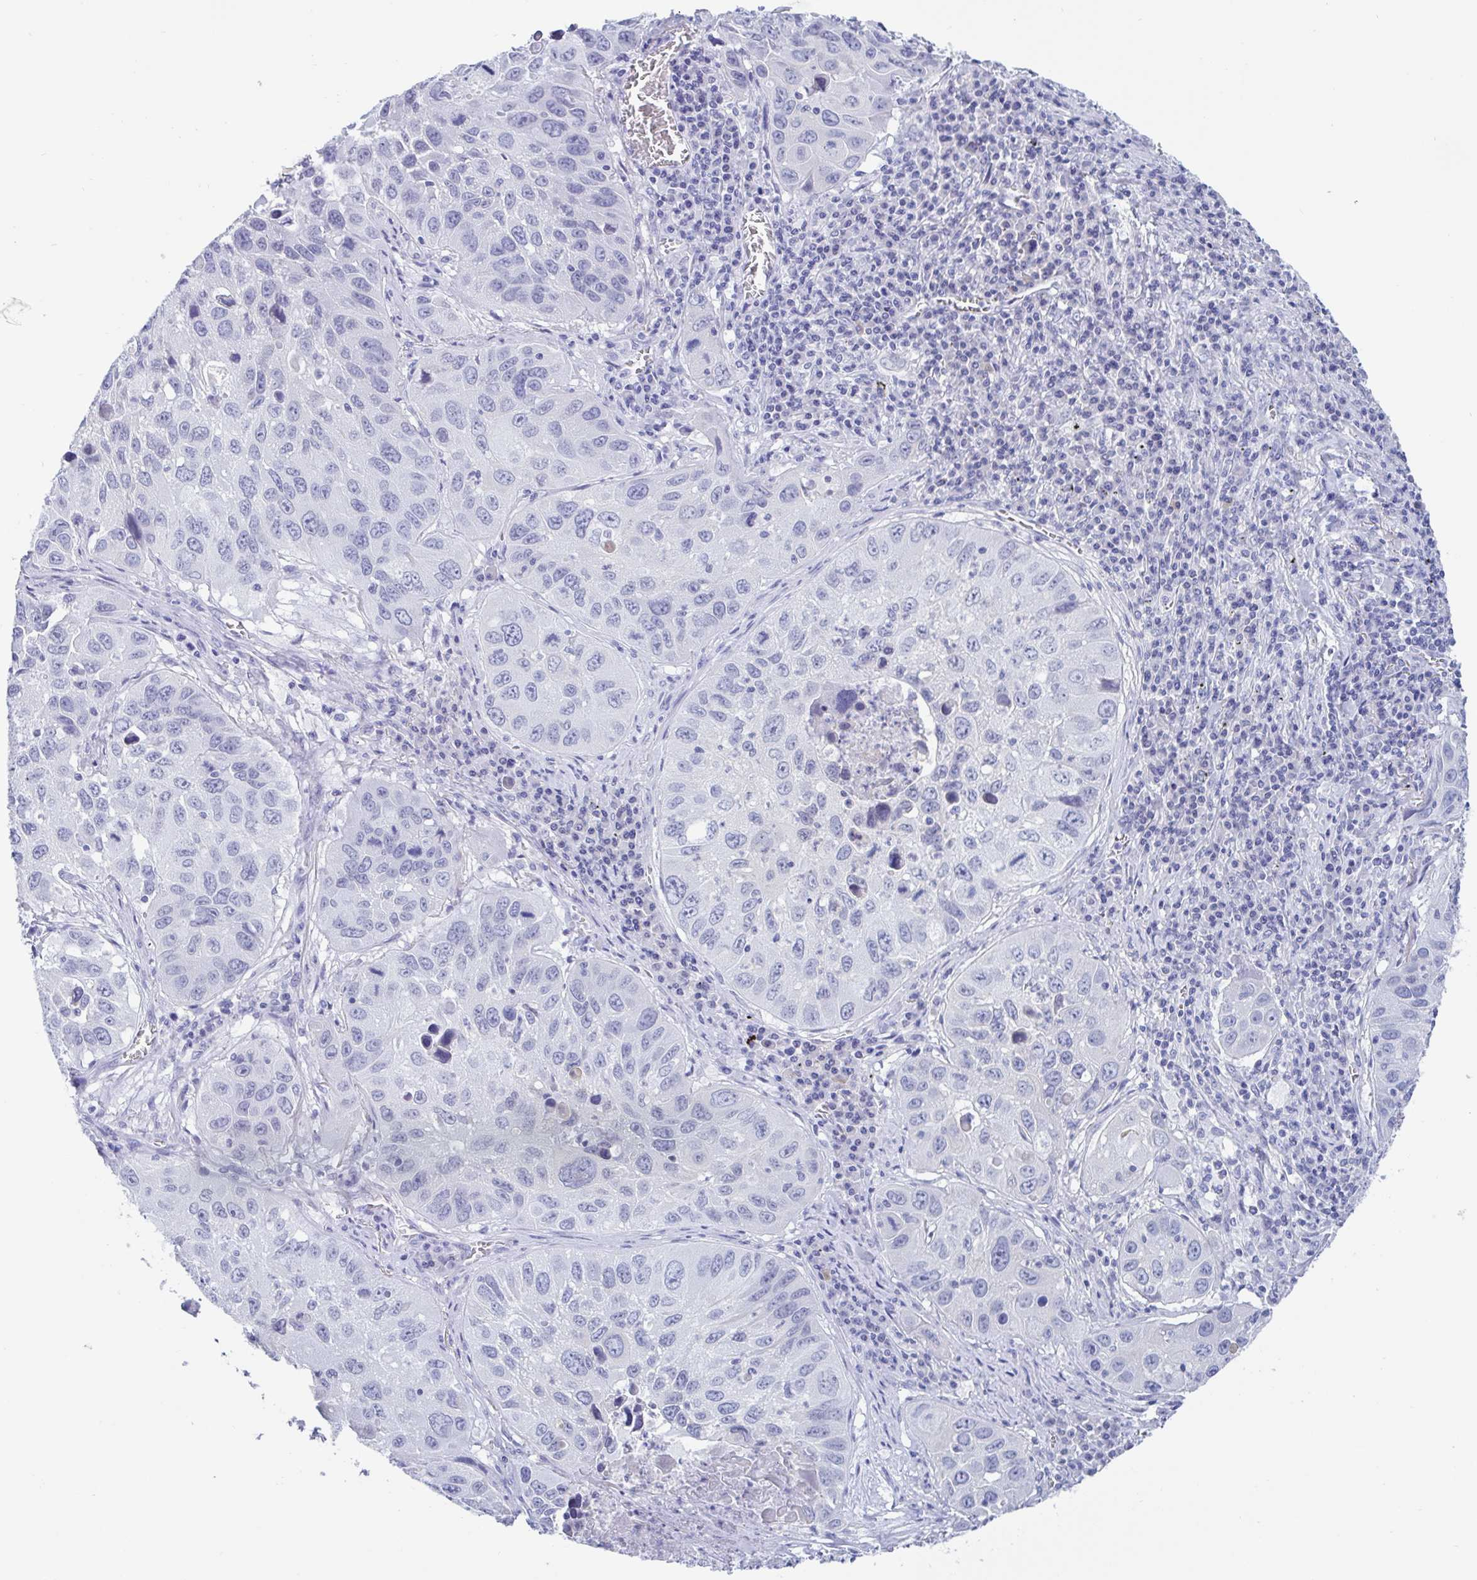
{"staining": {"intensity": "negative", "quantity": "none", "location": "none"}, "tissue": "lung cancer", "cell_type": "Tumor cells", "image_type": "cancer", "snomed": [{"axis": "morphology", "description": "Squamous cell carcinoma, NOS"}, {"axis": "topography", "description": "Lung"}], "caption": "Lung cancer was stained to show a protein in brown. There is no significant positivity in tumor cells. (DAB IHC, high magnification).", "gene": "CDX4", "patient": {"sex": "female", "age": 61}}